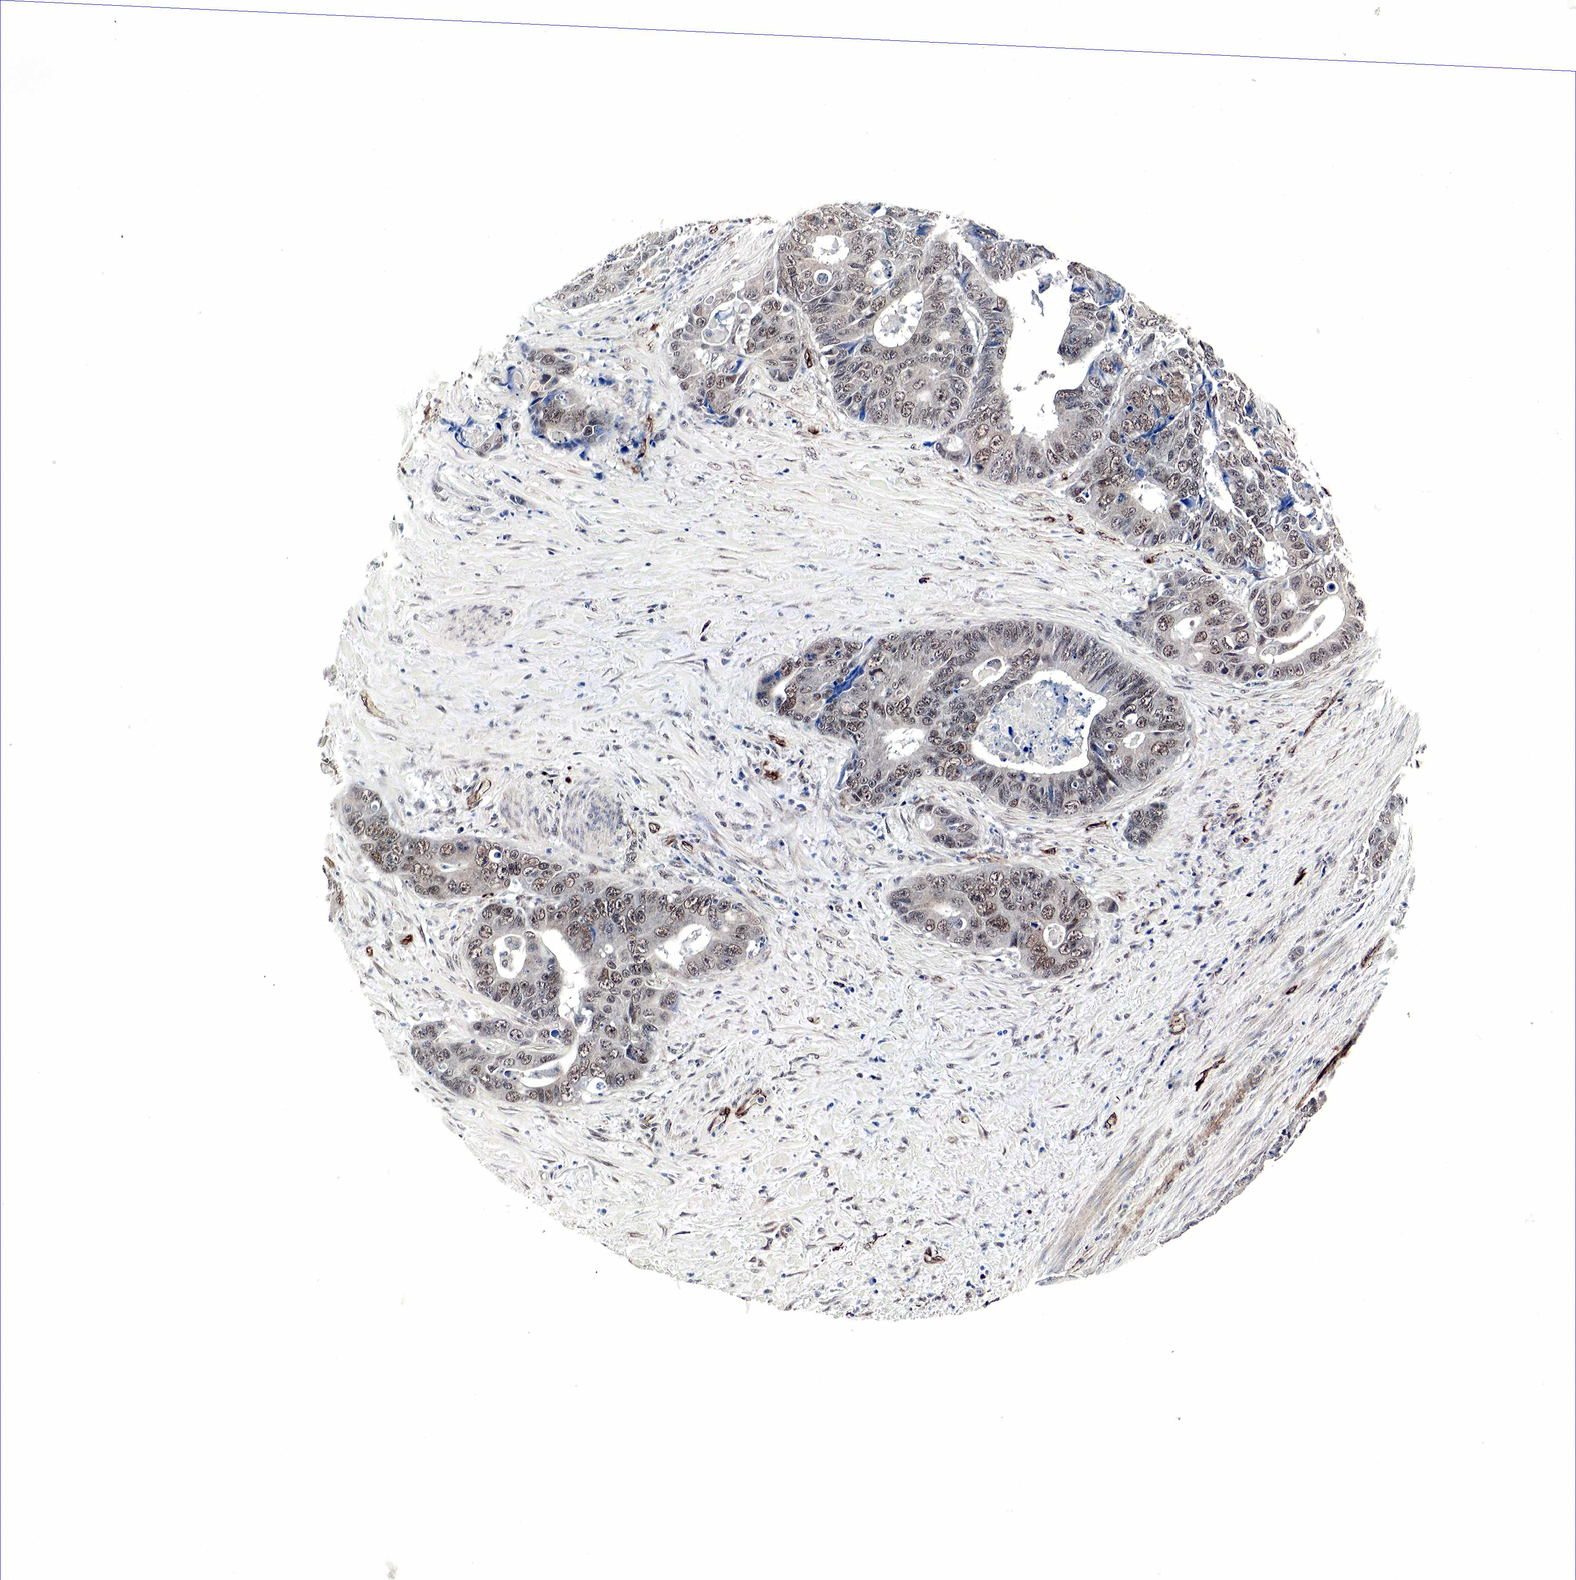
{"staining": {"intensity": "weak", "quantity": "25%-75%", "location": "cytoplasmic/membranous"}, "tissue": "colorectal cancer", "cell_type": "Tumor cells", "image_type": "cancer", "snomed": [{"axis": "morphology", "description": "Adenocarcinoma, NOS"}, {"axis": "topography", "description": "Rectum"}], "caption": "A high-resolution image shows immunohistochemistry staining of colorectal adenocarcinoma, which exhibits weak cytoplasmic/membranous expression in about 25%-75% of tumor cells.", "gene": "SPIN1", "patient": {"sex": "female", "age": 67}}